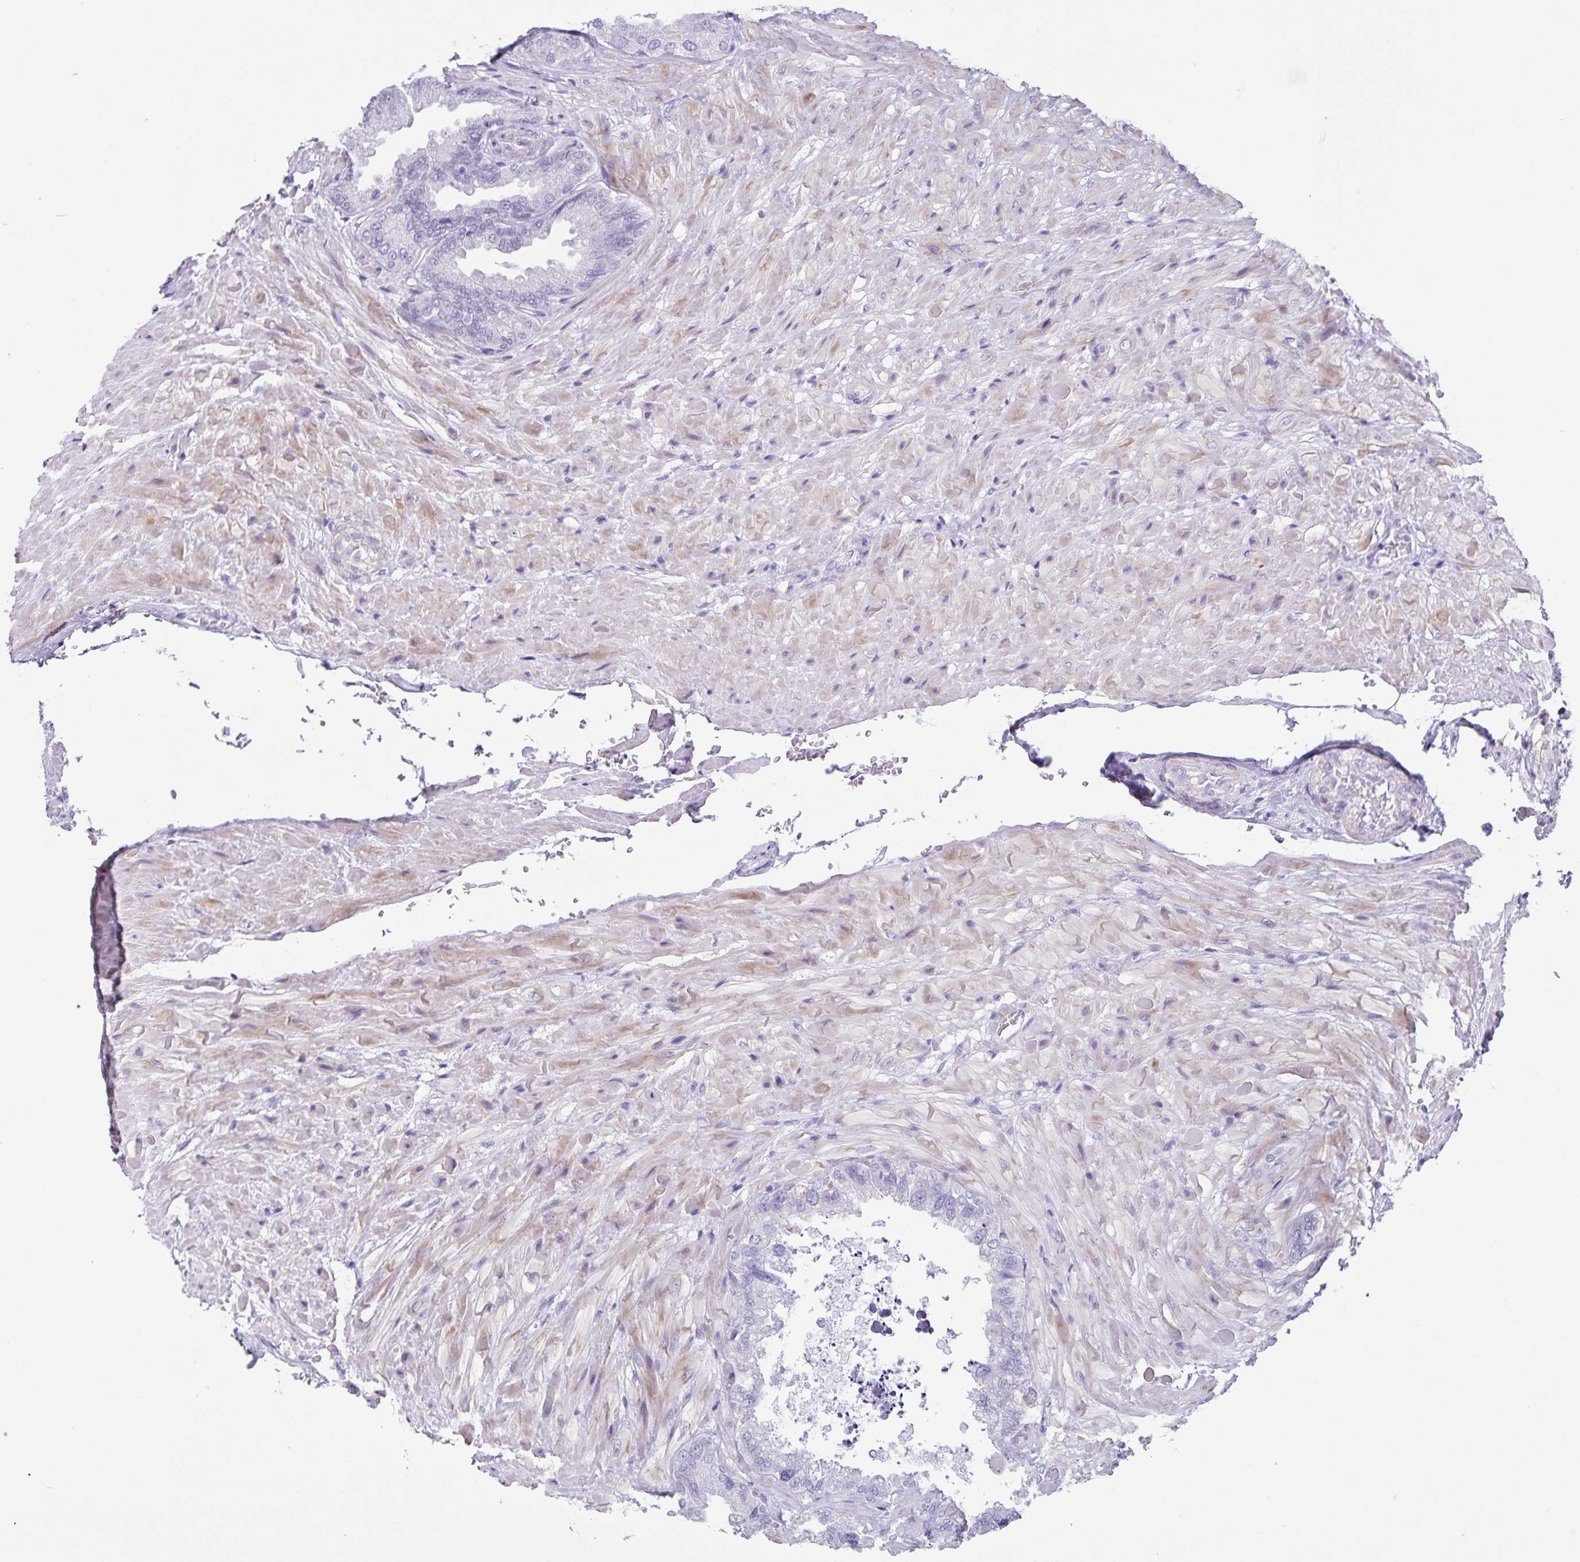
{"staining": {"intensity": "negative", "quantity": "none", "location": "none"}, "tissue": "seminal vesicle", "cell_type": "Glandular cells", "image_type": "normal", "snomed": [{"axis": "morphology", "description": "Normal tissue, NOS"}, {"axis": "topography", "description": "Seminal veicle"}], "caption": "The immunohistochemistry (IHC) image has no significant expression in glandular cells of seminal vesicle.", "gene": "C11orf42", "patient": {"sex": "male", "age": 68}}